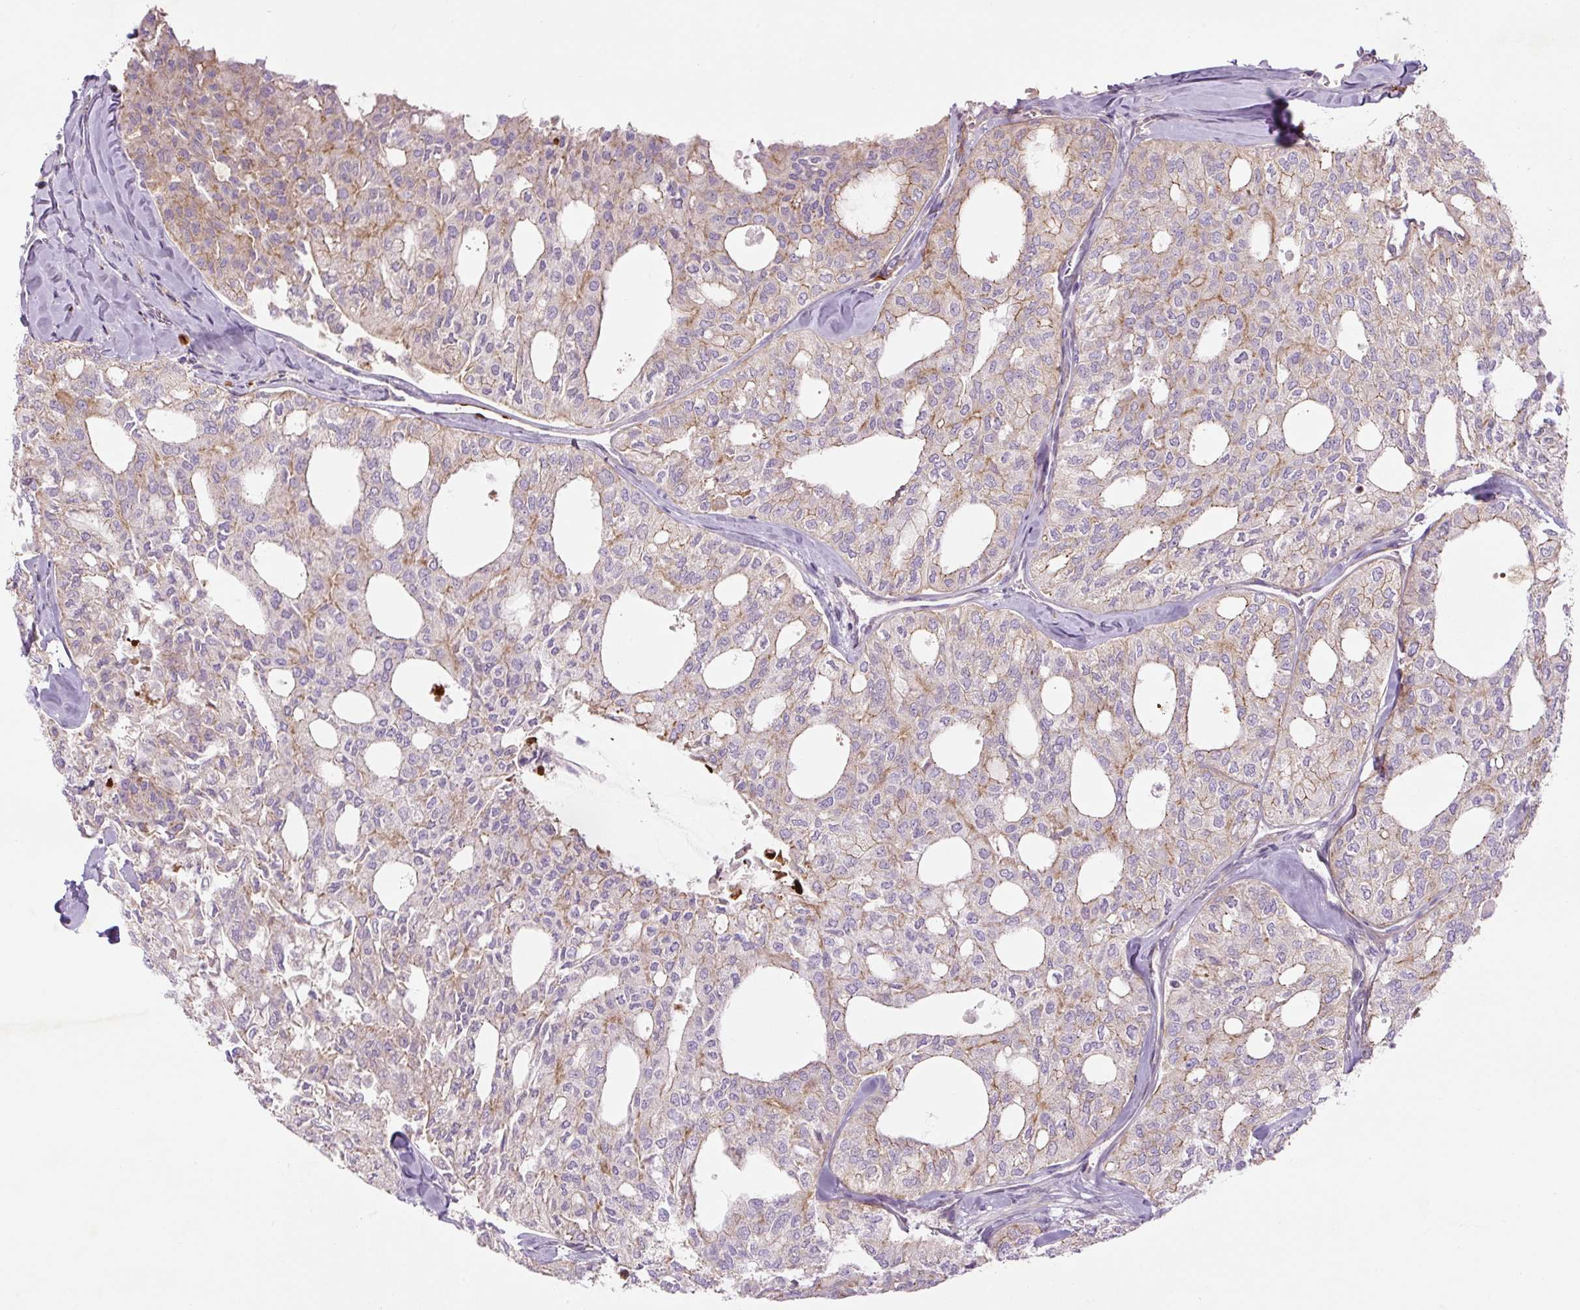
{"staining": {"intensity": "weak", "quantity": "25%-75%", "location": "cytoplasmic/membranous"}, "tissue": "thyroid cancer", "cell_type": "Tumor cells", "image_type": "cancer", "snomed": [{"axis": "morphology", "description": "Follicular adenoma carcinoma, NOS"}, {"axis": "topography", "description": "Thyroid gland"}], "caption": "This is an image of IHC staining of thyroid cancer (follicular adenoma carcinoma), which shows weak staining in the cytoplasmic/membranous of tumor cells.", "gene": "CCNI2", "patient": {"sex": "male", "age": 75}}